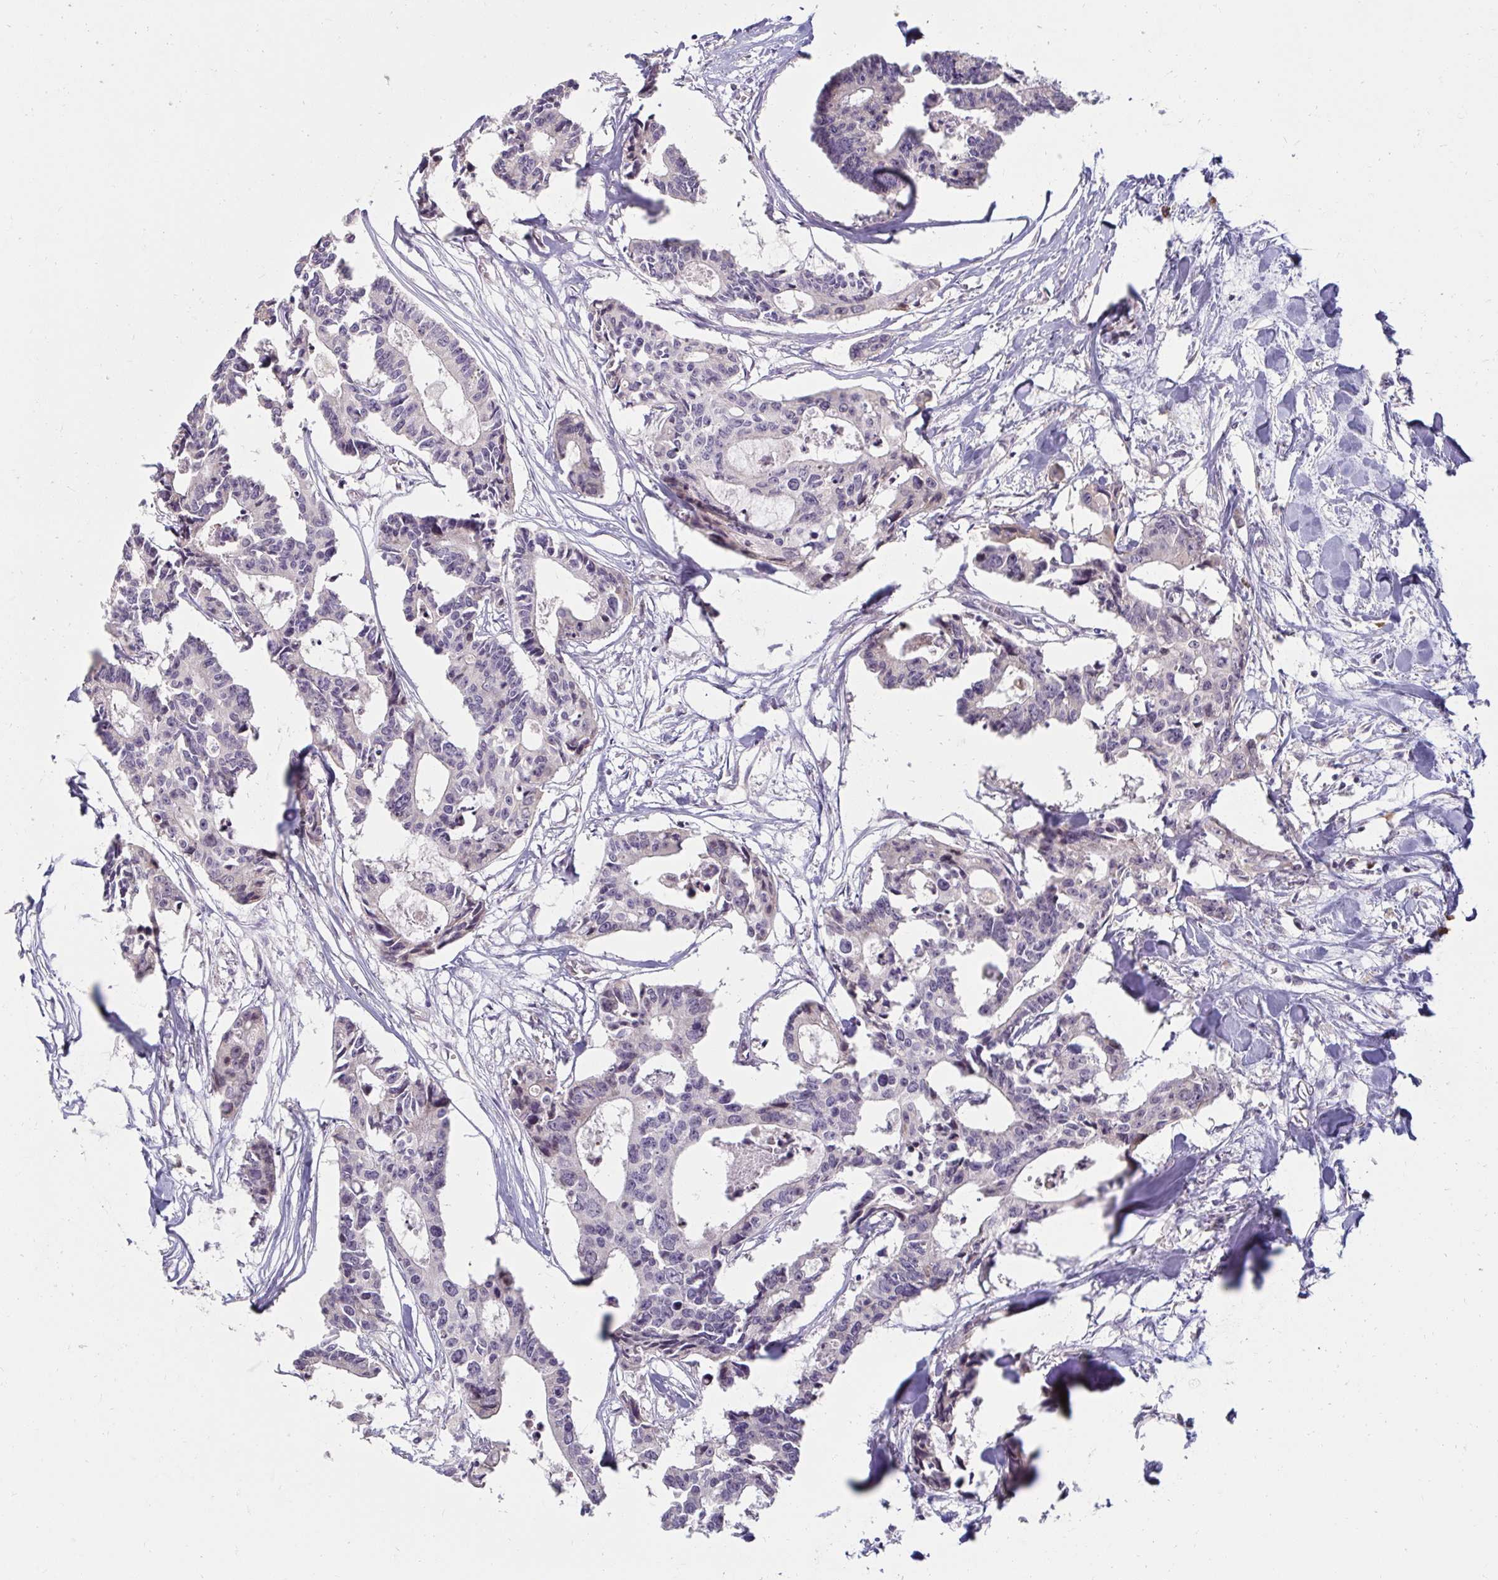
{"staining": {"intensity": "negative", "quantity": "none", "location": "none"}, "tissue": "colorectal cancer", "cell_type": "Tumor cells", "image_type": "cancer", "snomed": [{"axis": "morphology", "description": "Adenocarcinoma, NOS"}, {"axis": "topography", "description": "Rectum"}], "caption": "Adenocarcinoma (colorectal) was stained to show a protein in brown. There is no significant expression in tumor cells.", "gene": "DDN", "patient": {"sex": "male", "age": 57}}